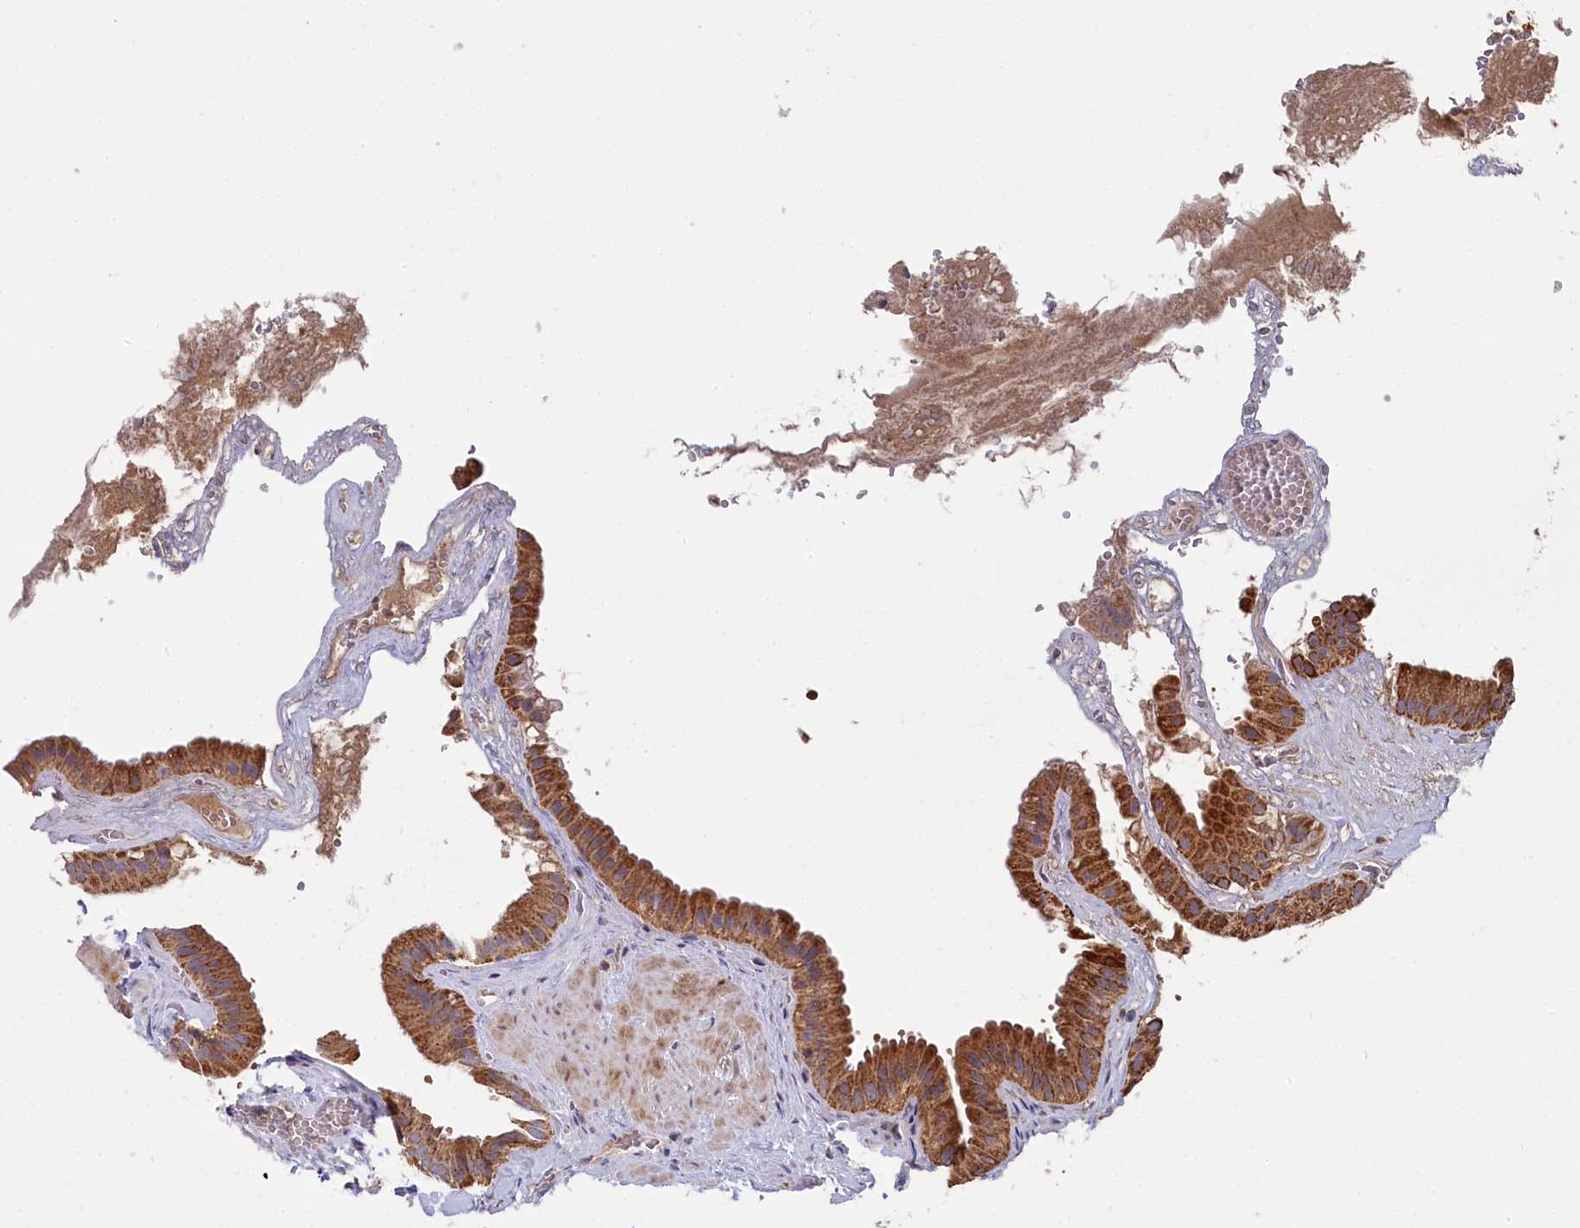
{"staining": {"intensity": "strong", "quantity": ">75%", "location": "cytoplasmic/membranous"}, "tissue": "gallbladder", "cell_type": "Glandular cells", "image_type": "normal", "snomed": [{"axis": "morphology", "description": "Normal tissue, NOS"}, {"axis": "topography", "description": "Gallbladder"}], "caption": "Benign gallbladder exhibits strong cytoplasmic/membranous expression in approximately >75% of glandular cells, visualized by immunohistochemistry.", "gene": "HAUS2", "patient": {"sex": "male", "age": 55}}